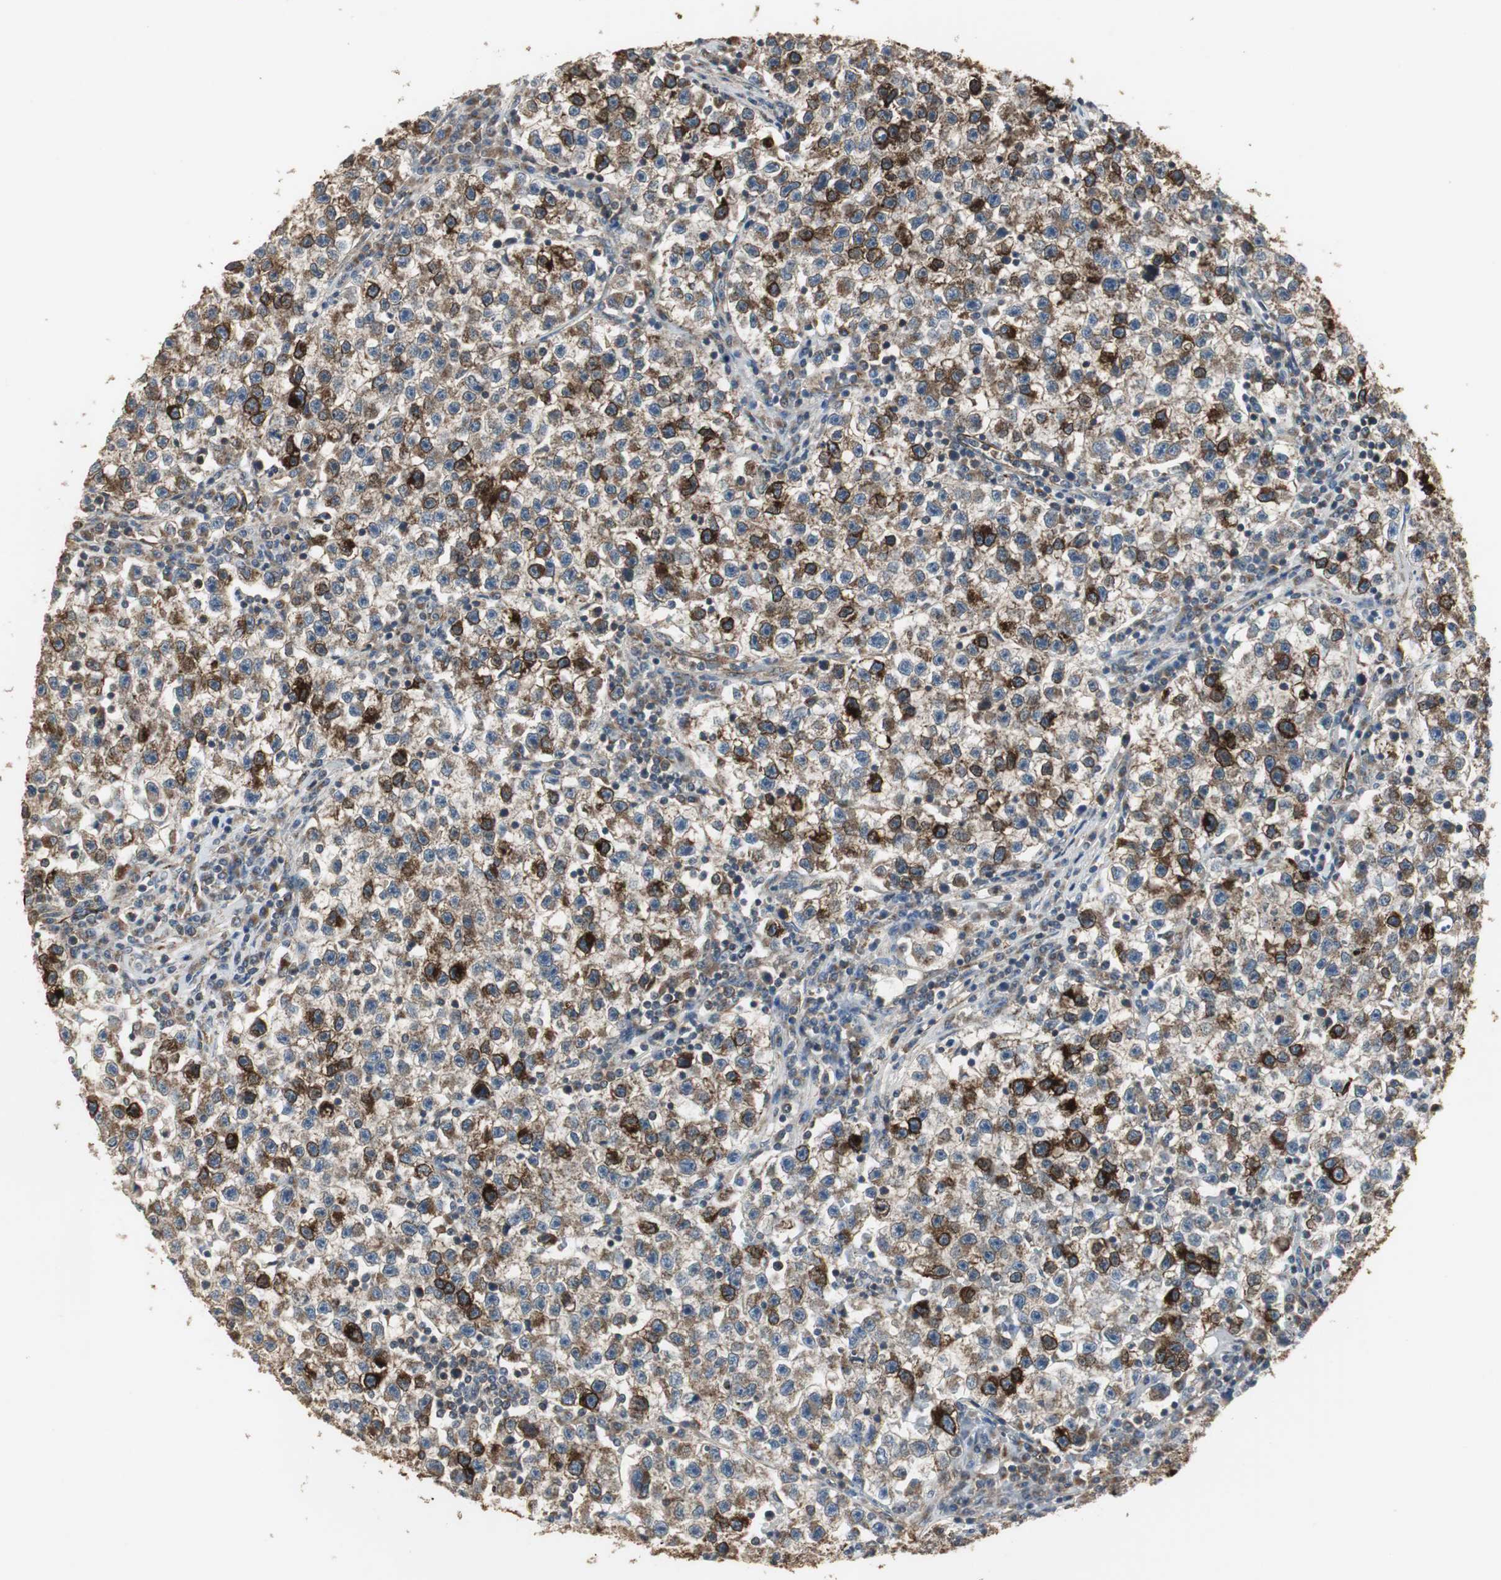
{"staining": {"intensity": "strong", "quantity": ">75%", "location": "cytoplasmic/membranous"}, "tissue": "testis cancer", "cell_type": "Tumor cells", "image_type": "cancer", "snomed": [{"axis": "morphology", "description": "Seminoma, NOS"}, {"axis": "topography", "description": "Testis"}], "caption": "IHC micrograph of neoplastic tissue: human testis cancer stained using IHC exhibits high levels of strong protein expression localized specifically in the cytoplasmic/membranous of tumor cells, appearing as a cytoplasmic/membranous brown color.", "gene": "JTB", "patient": {"sex": "male", "age": 22}}